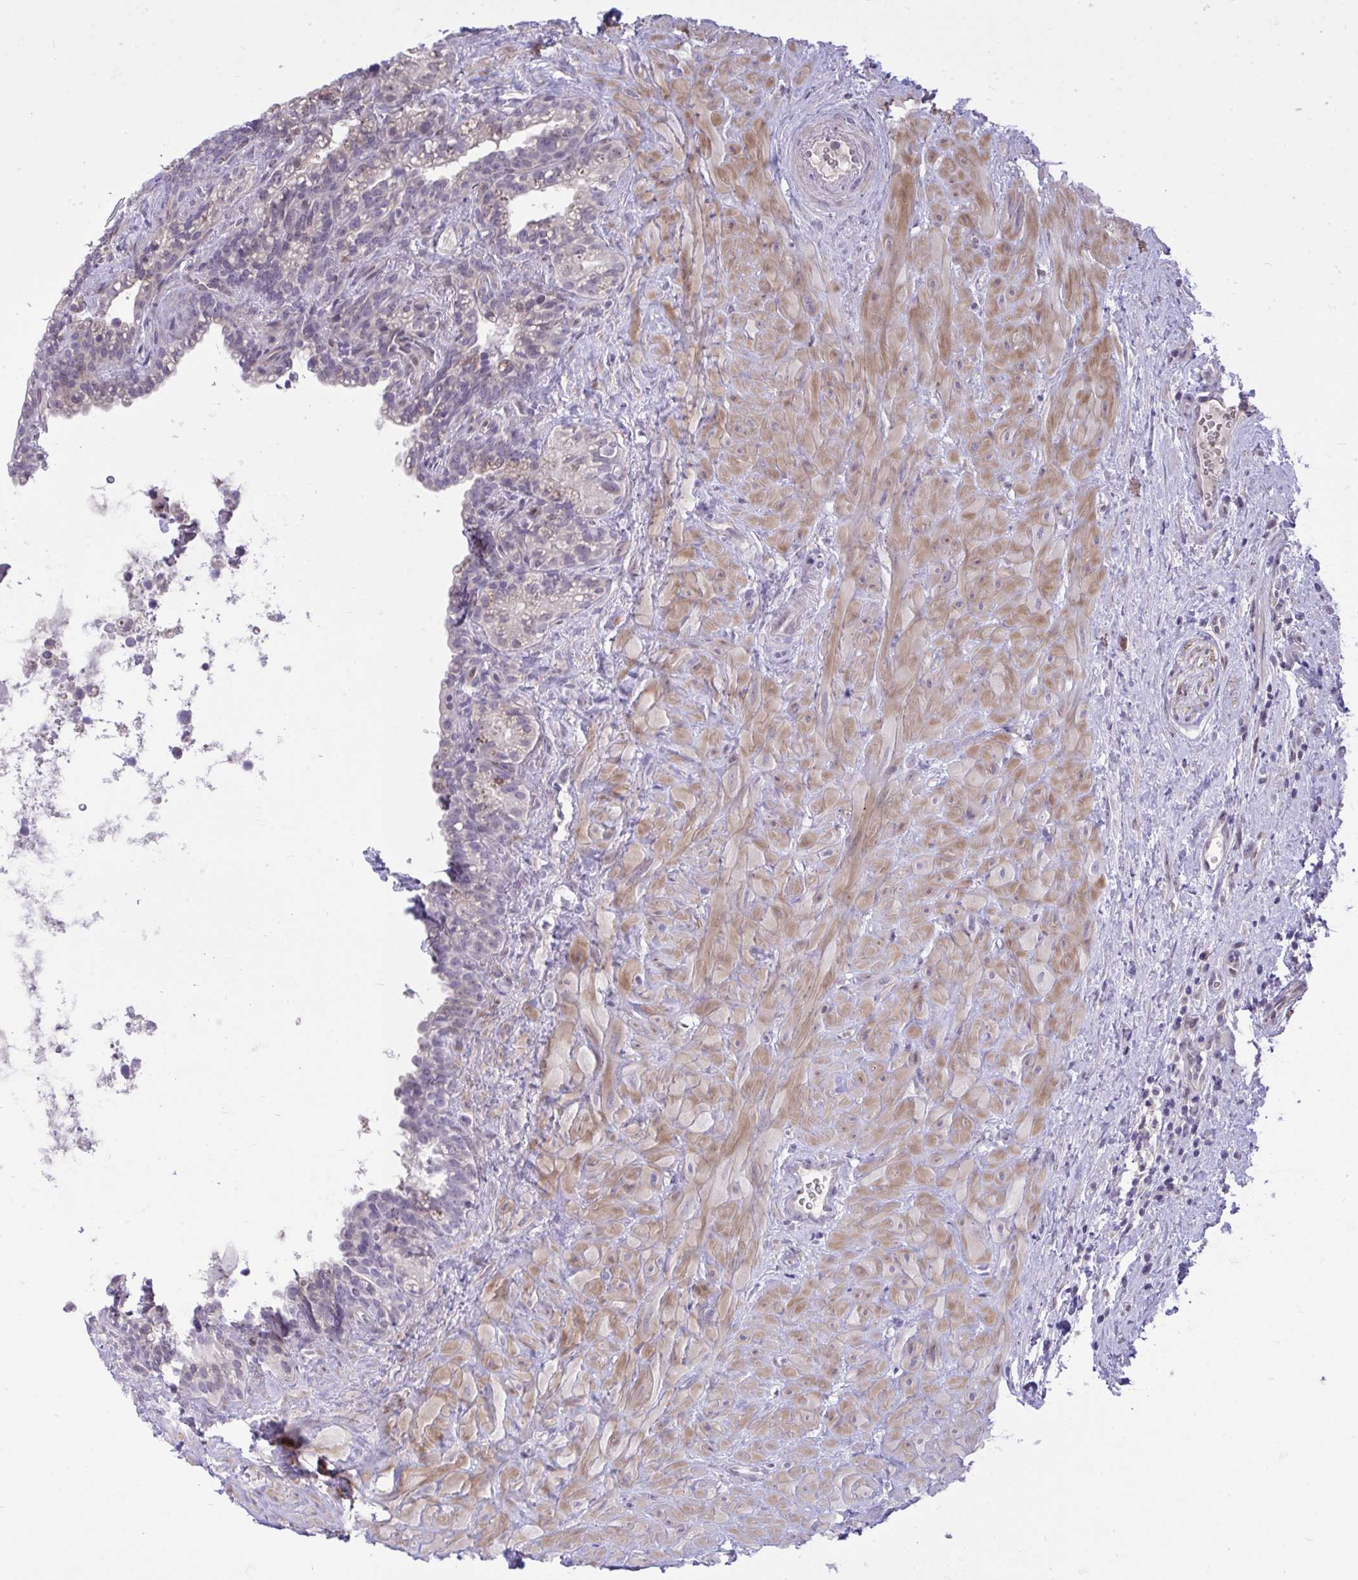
{"staining": {"intensity": "negative", "quantity": "none", "location": "none"}, "tissue": "seminal vesicle", "cell_type": "Glandular cells", "image_type": "normal", "snomed": [{"axis": "morphology", "description": "Normal tissue, NOS"}, {"axis": "topography", "description": "Seminal veicle"}], "caption": "This is an IHC image of normal seminal vesicle. There is no positivity in glandular cells.", "gene": "HMBOX1", "patient": {"sex": "male", "age": 76}}